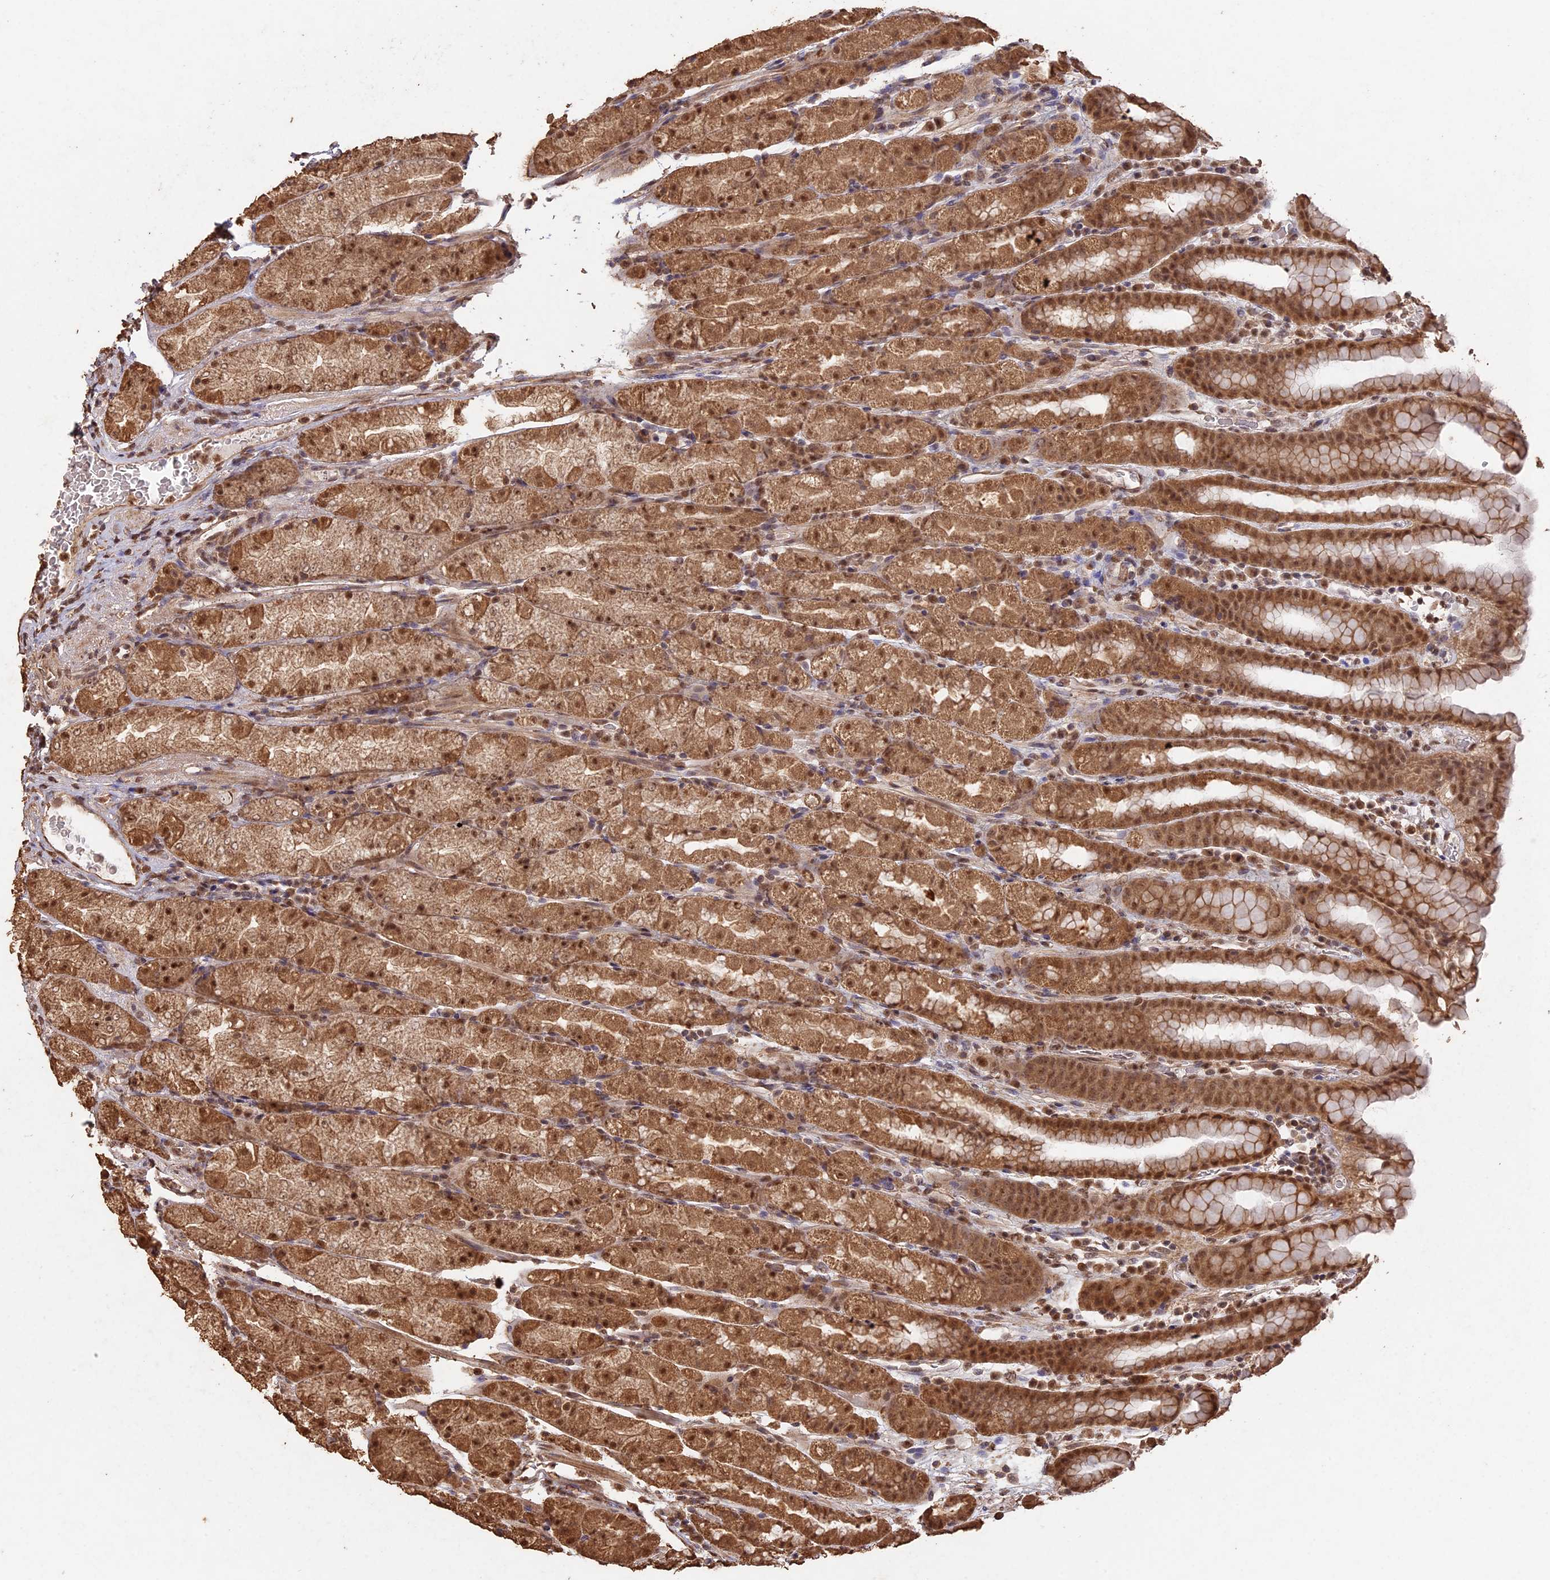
{"staining": {"intensity": "moderate", "quantity": ">75%", "location": "cytoplasmic/membranous,nuclear"}, "tissue": "stomach", "cell_type": "Glandular cells", "image_type": "normal", "snomed": [{"axis": "morphology", "description": "Normal tissue, NOS"}, {"axis": "topography", "description": "Stomach, upper"}, {"axis": "topography", "description": "Stomach, lower"}, {"axis": "topography", "description": "Small intestine"}], "caption": "Protein expression analysis of benign stomach reveals moderate cytoplasmic/membranous,nuclear positivity in approximately >75% of glandular cells.", "gene": "PSMC6", "patient": {"sex": "male", "age": 68}}